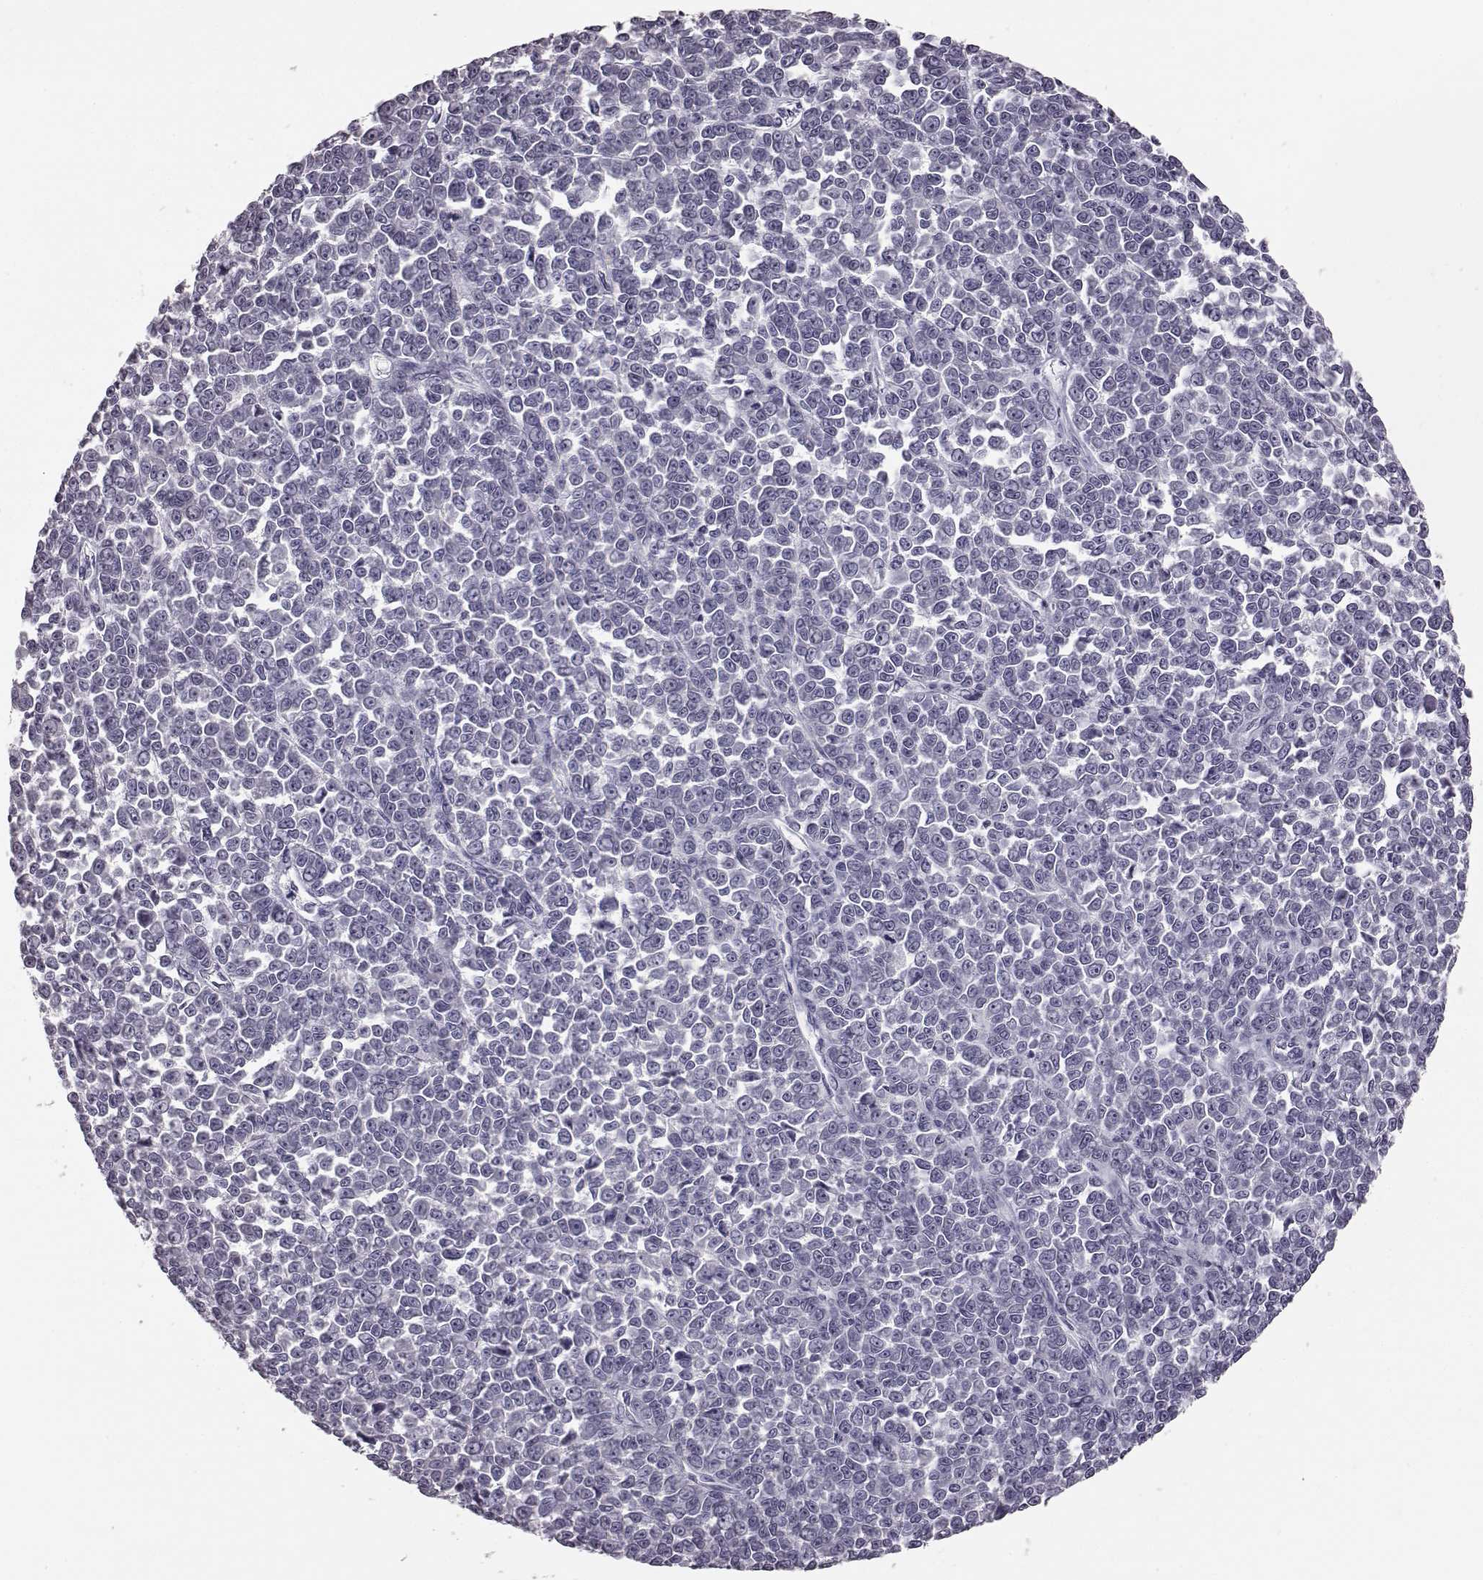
{"staining": {"intensity": "negative", "quantity": "none", "location": "none"}, "tissue": "melanoma", "cell_type": "Tumor cells", "image_type": "cancer", "snomed": [{"axis": "morphology", "description": "Malignant melanoma, NOS"}, {"axis": "topography", "description": "Skin"}], "caption": "An immunohistochemistry photomicrograph of melanoma is shown. There is no staining in tumor cells of melanoma.", "gene": "ZNF433", "patient": {"sex": "female", "age": 95}}